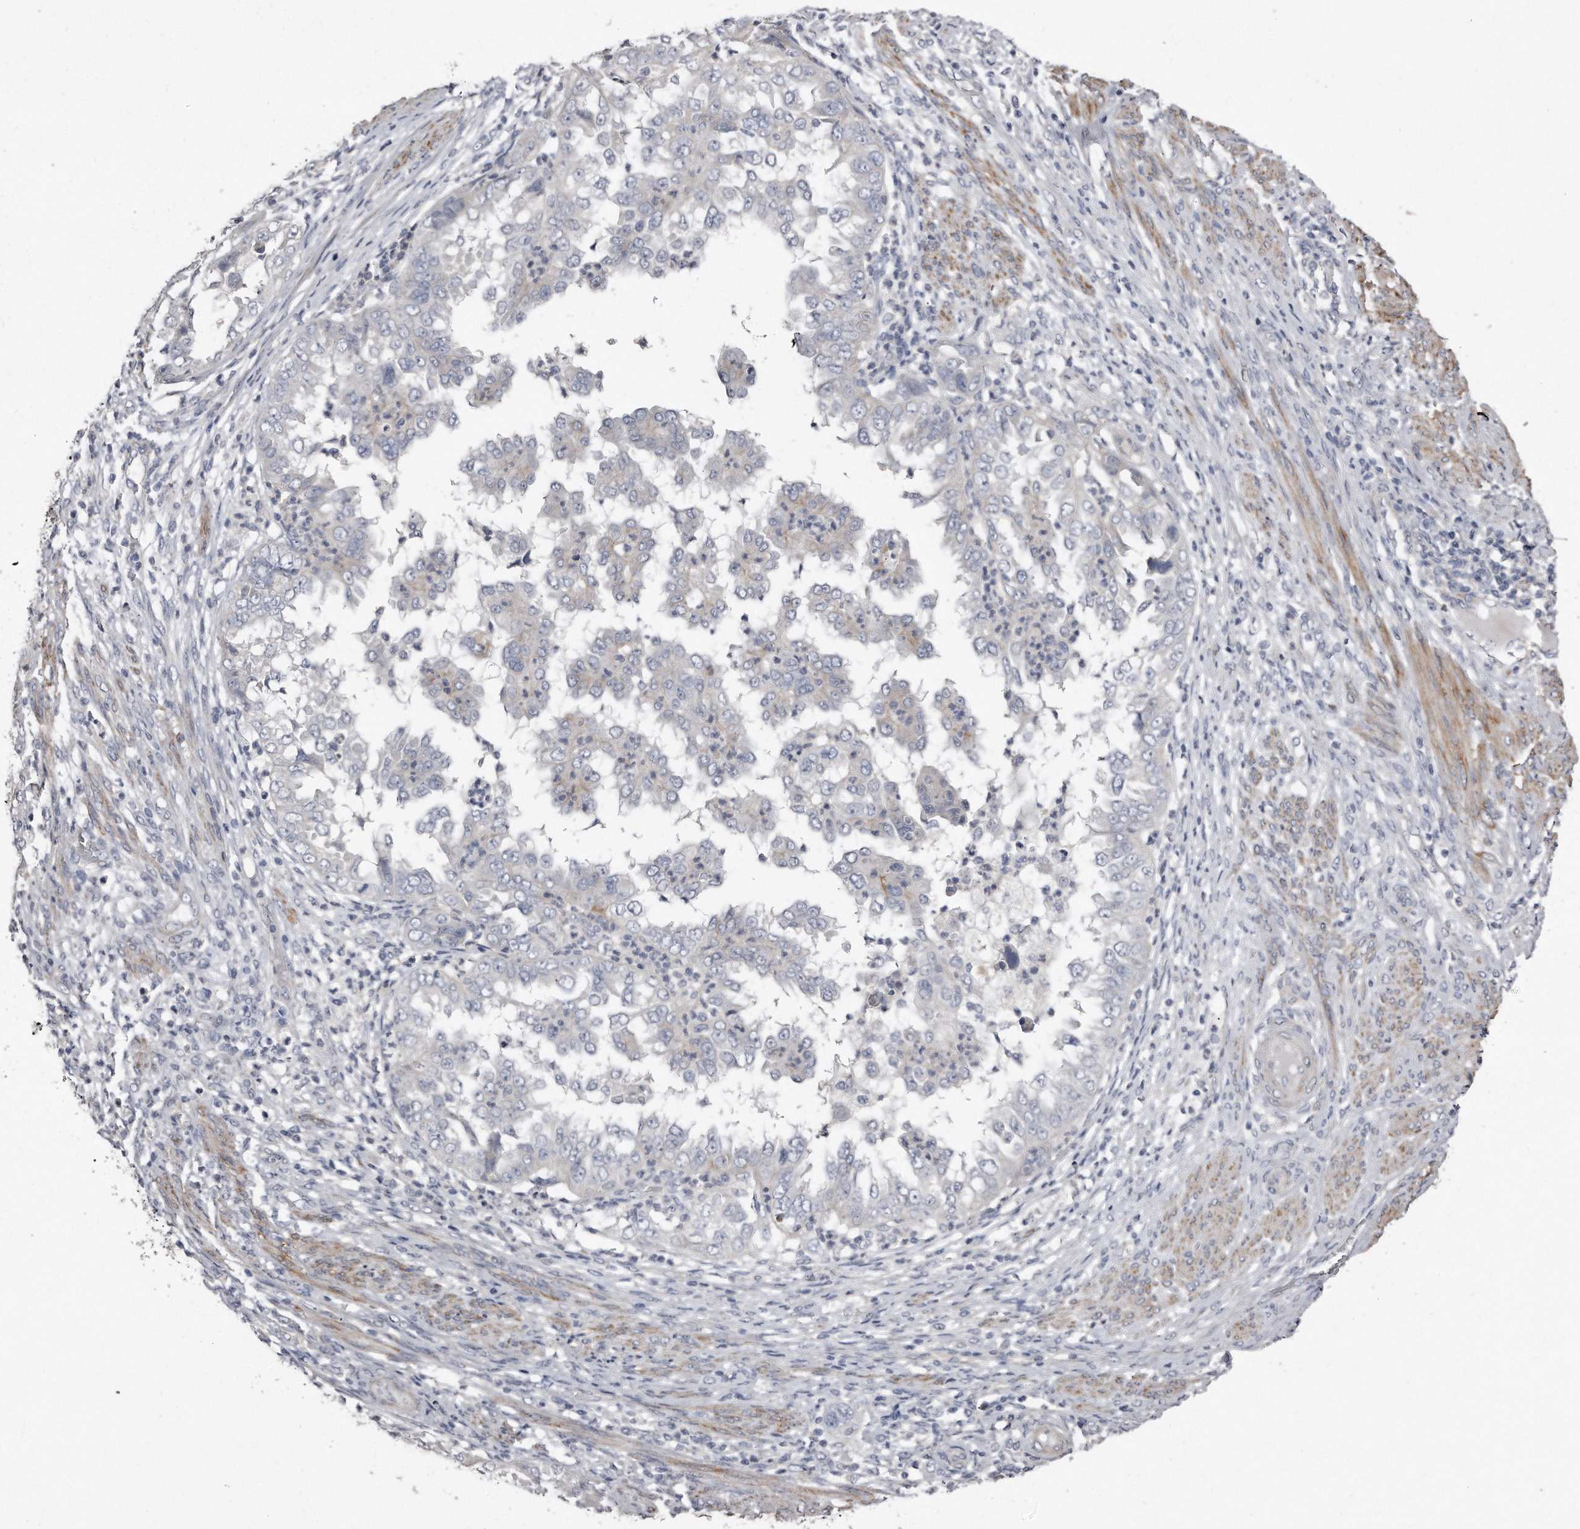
{"staining": {"intensity": "negative", "quantity": "none", "location": "none"}, "tissue": "endometrial cancer", "cell_type": "Tumor cells", "image_type": "cancer", "snomed": [{"axis": "morphology", "description": "Adenocarcinoma, NOS"}, {"axis": "topography", "description": "Endometrium"}], "caption": "DAB (3,3'-diaminobenzidine) immunohistochemical staining of endometrial cancer demonstrates no significant staining in tumor cells.", "gene": "LMOD1", "patient": {"sex": "female", "age": 85}}